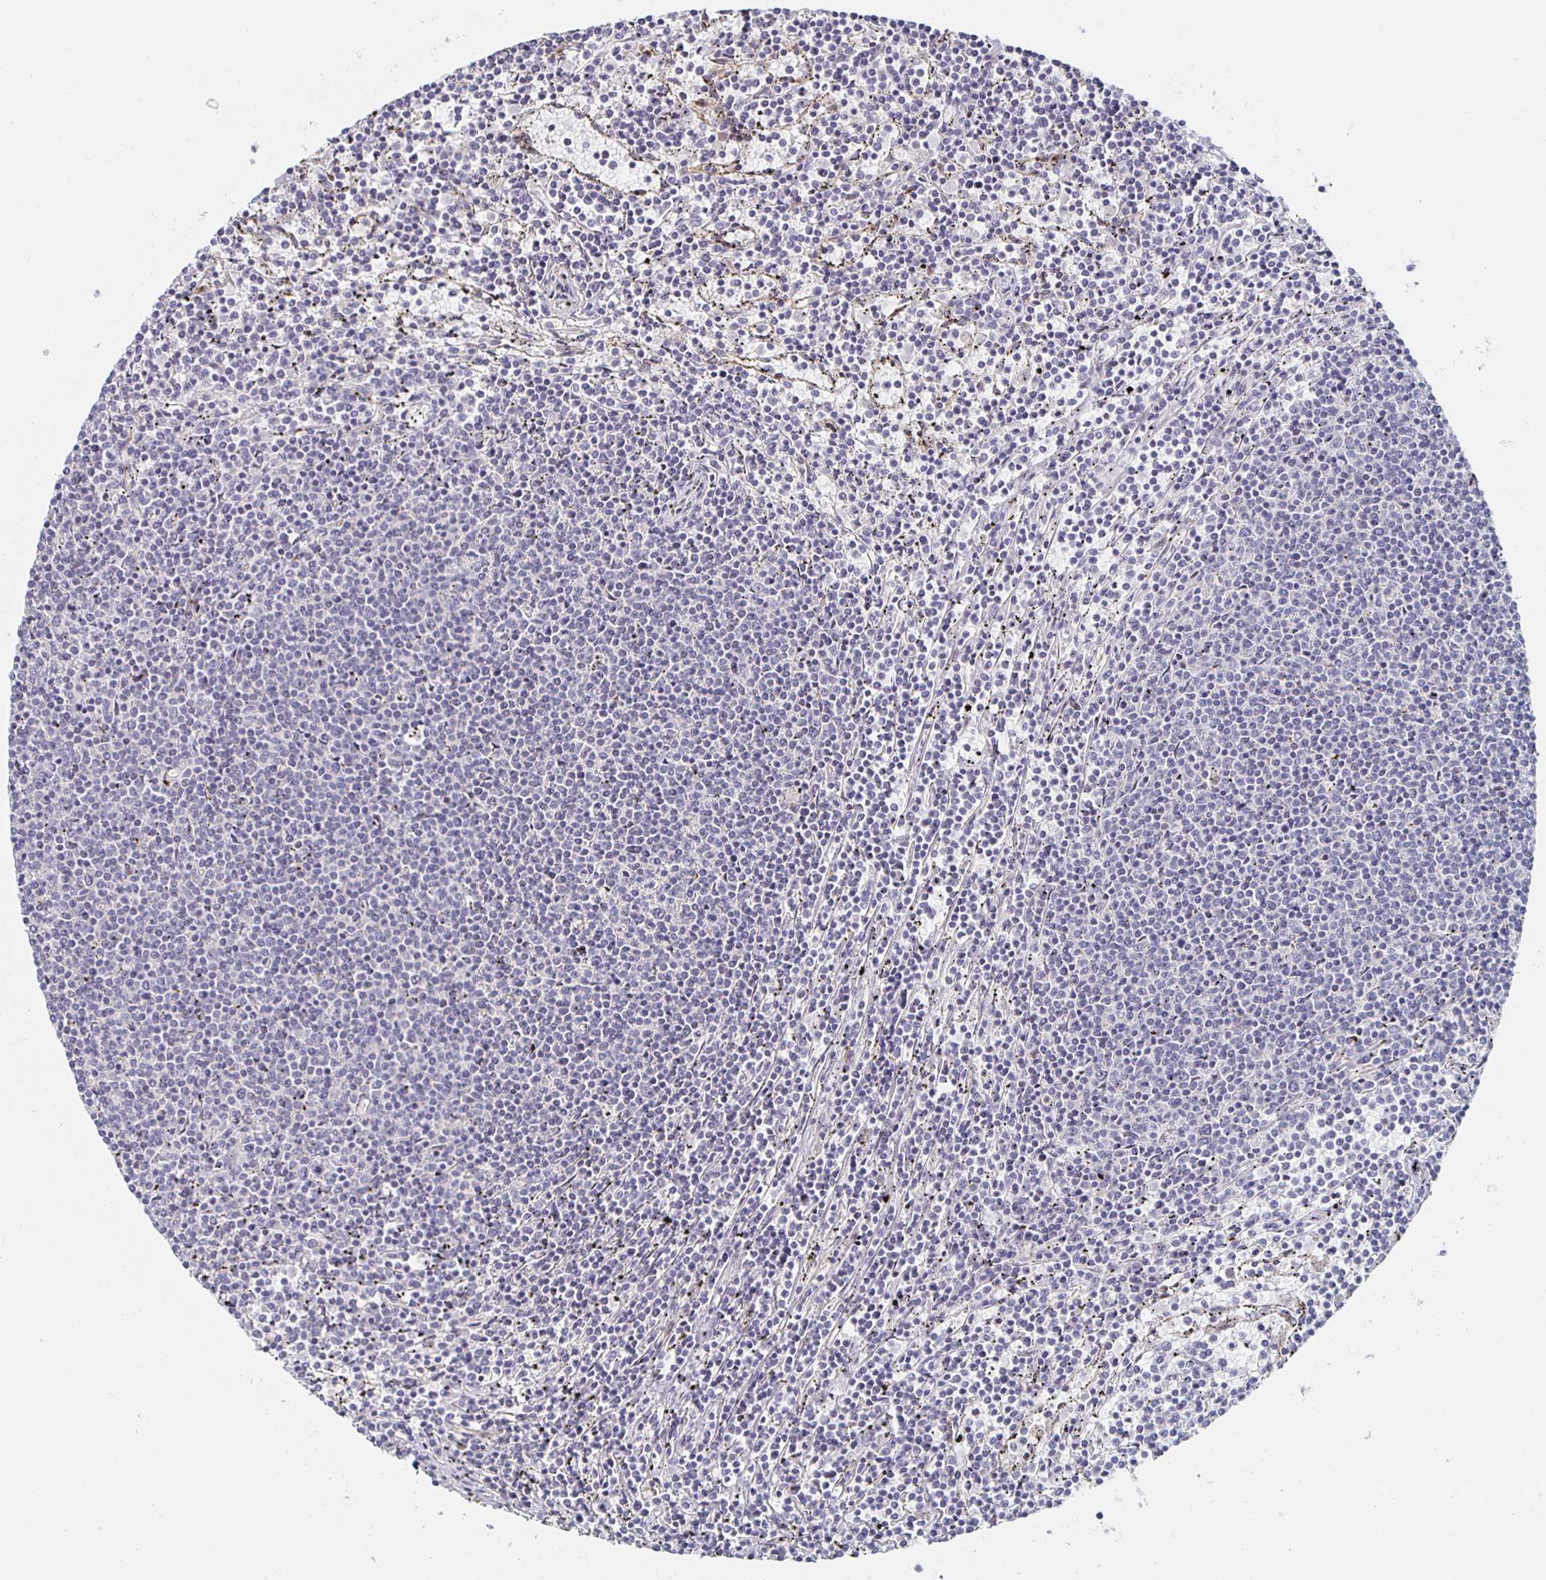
{"staining": {"intensity": "negative", "quantity": "none", "location": "none"}, "tissue": "lymphoma", "cell_type": "Tumor cells", "image_type": "cancer", "snomed": [{"axis": "morphology", "description": "Malignant lymphoma, non-Hodgkin's type, Low grade"}, {"axis": "topography", "description": "Spleen"}], "caption": "Micrograph shows no protein staining in tumor cells of lymphoma tissue. (DAB immunohistochemistry (IHC) with hematoxylin counter stain).", "gene": "S100G", "patient": {"sex": "female", "age": 50}}